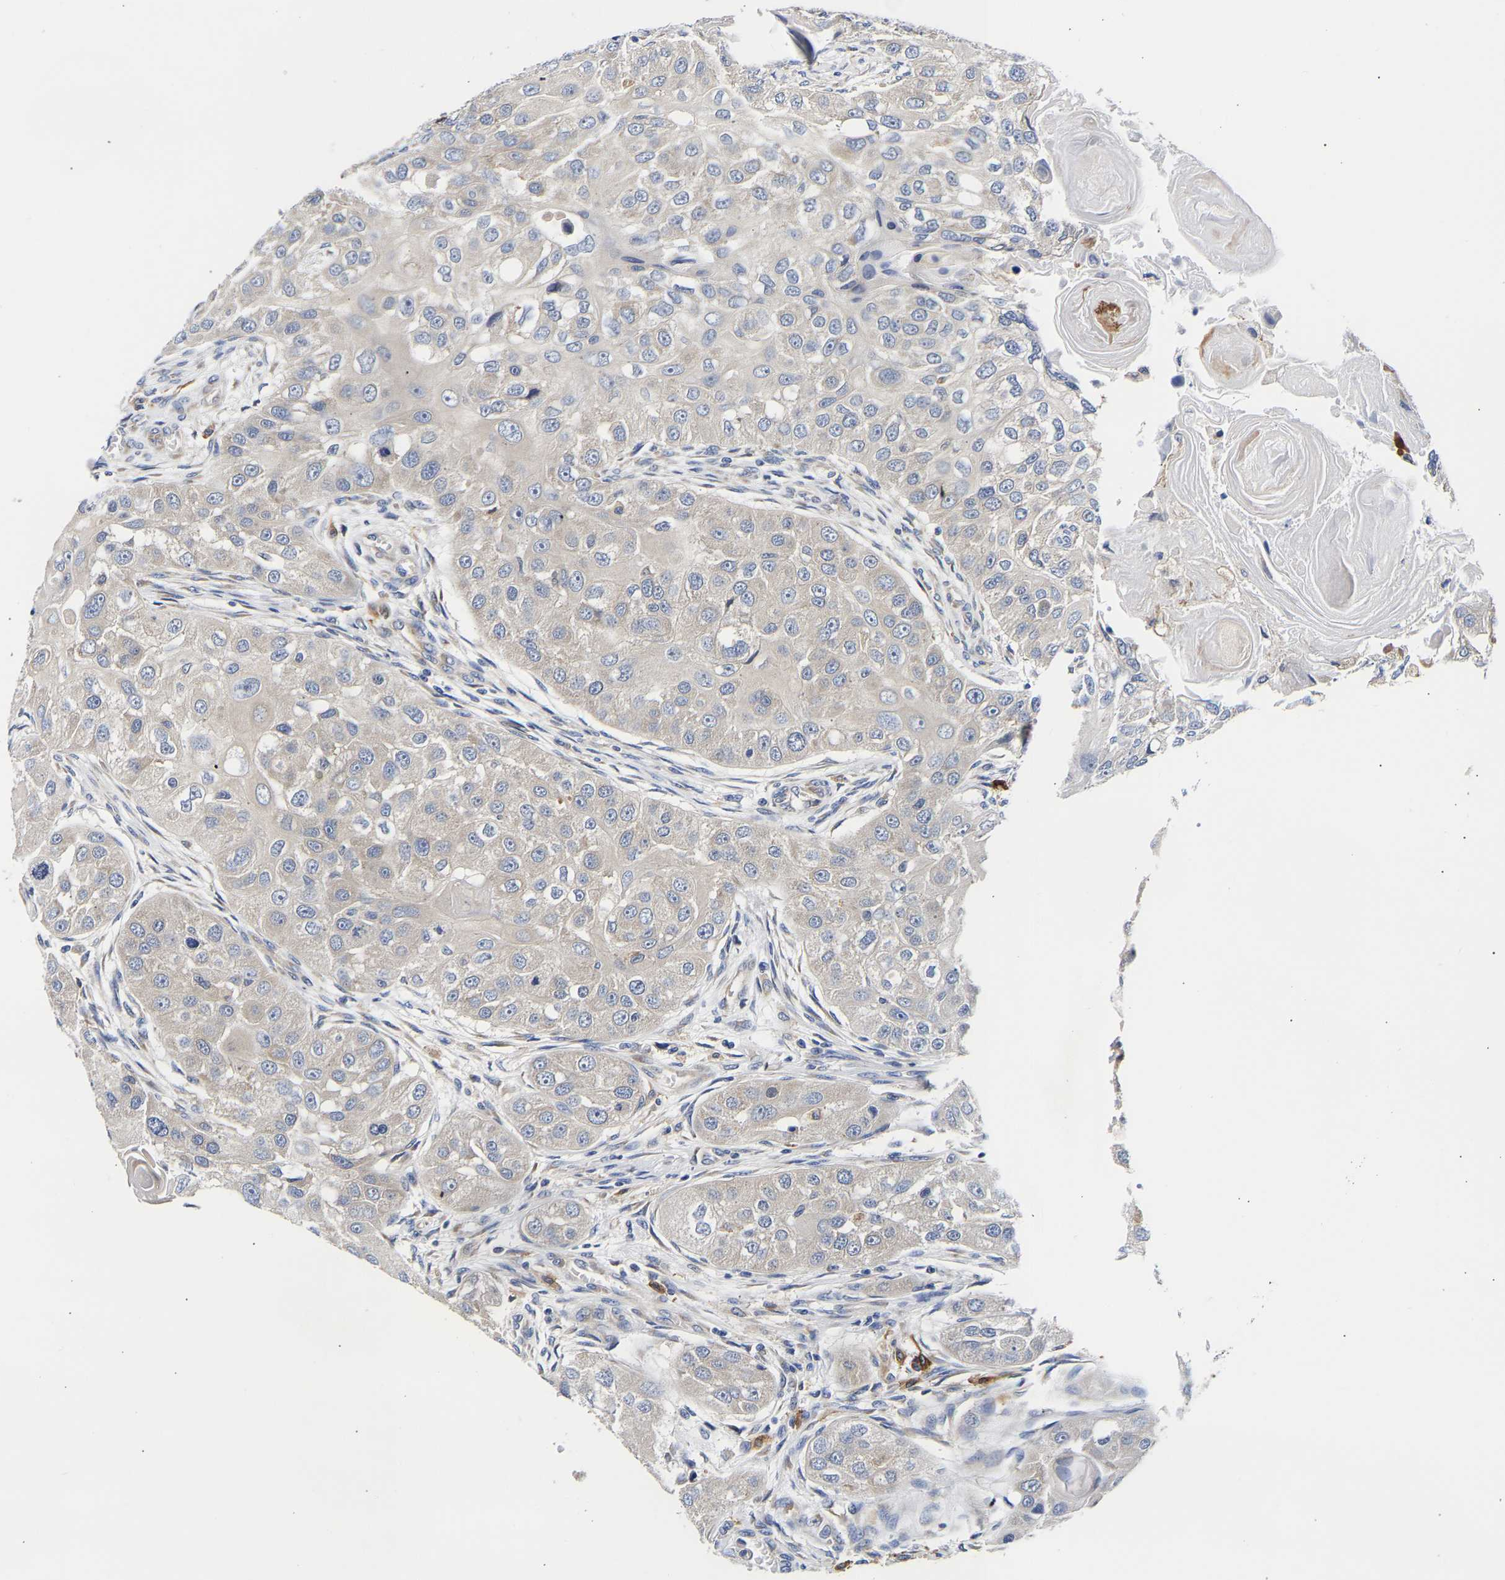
{"staining": {"intensity": "weak", "quantity": "<25%", "location": "cytoplasmic/membranous"}, "tissue": "head and neck cancer", "cell_type": "Tumor cells", "image_type": "cancer", "snomed": [{"axis": "morphology", "description": "Normal tissue, NOS"}, {"axis": "morphology", "description": "Squamous cell carcinoma, NOS"}, {"axis": "topography", "description": "Skeletal muscle"}, {"axis": "topography", "description": "Head-Neck"}], "caption": "Head and neck squamous cell carcinoma stained for a protein using IHC exhibits no positivity tumor cells.", "gene": "CCDC6", "patient": {"sex": "male", "age": 51}}